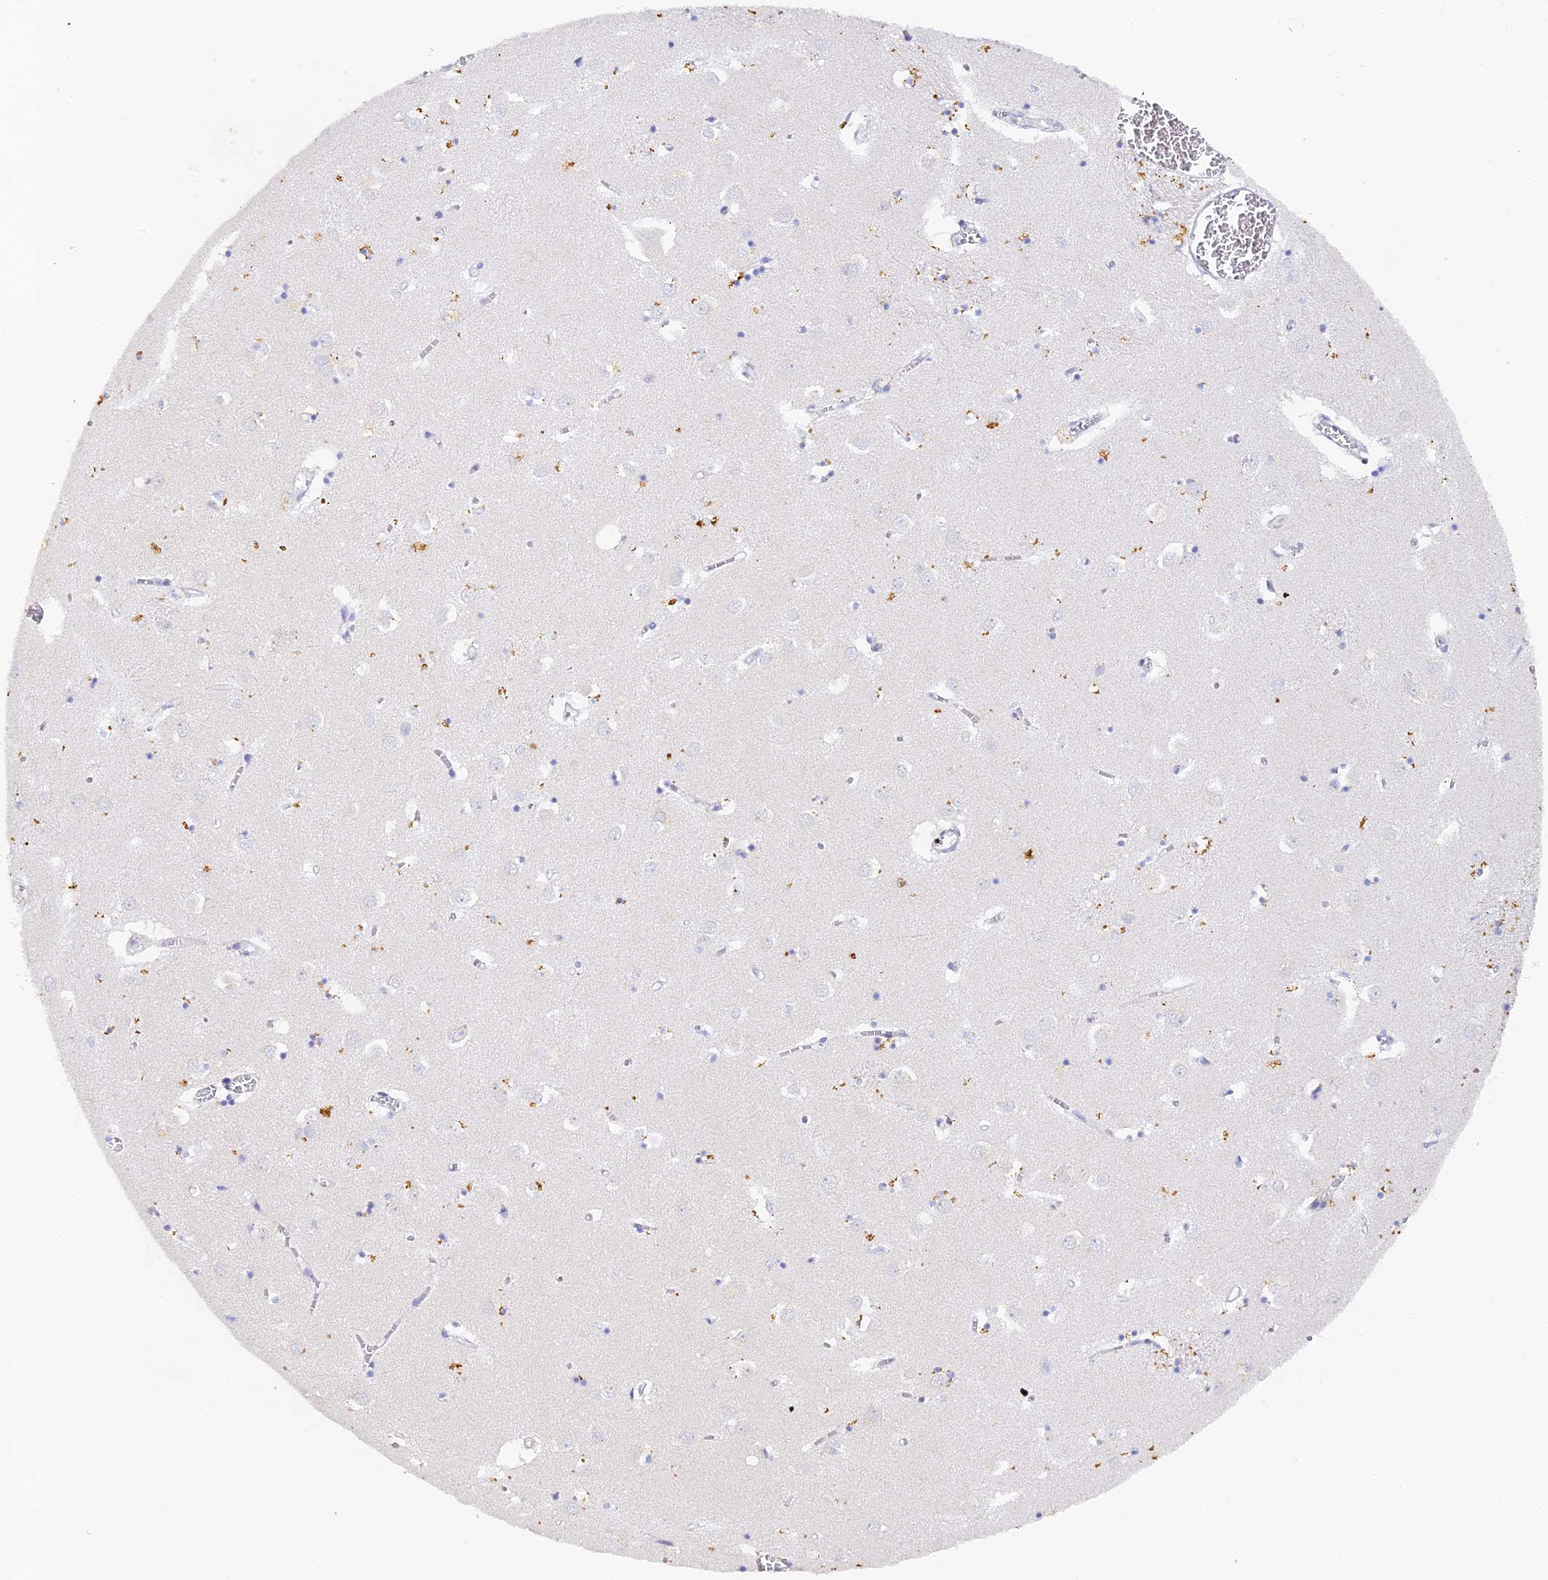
{"staining": {"intensity": "negative", "quantity": "none", "location": "none"}, "tissue": "caudate", "cell_type": "Glial cells", "image_type": "normal", "snomed": [{"axis": "morphology", "description": "Normal tissue, NOS"}, {"axis": "topography", "description": "Lateral ventricle wall"}], "caption": "Glial cells are negative for brown protein staining in unremarkable caudate. (Stains: DAB (3,3'-diaminobenzidine) immunohistochemistry with hematoxylin counter stain, Microscopy: brightfield microscopy at high magnification).", "gene": "DONSON", "patient": {"sex": "male", "age": 70}}